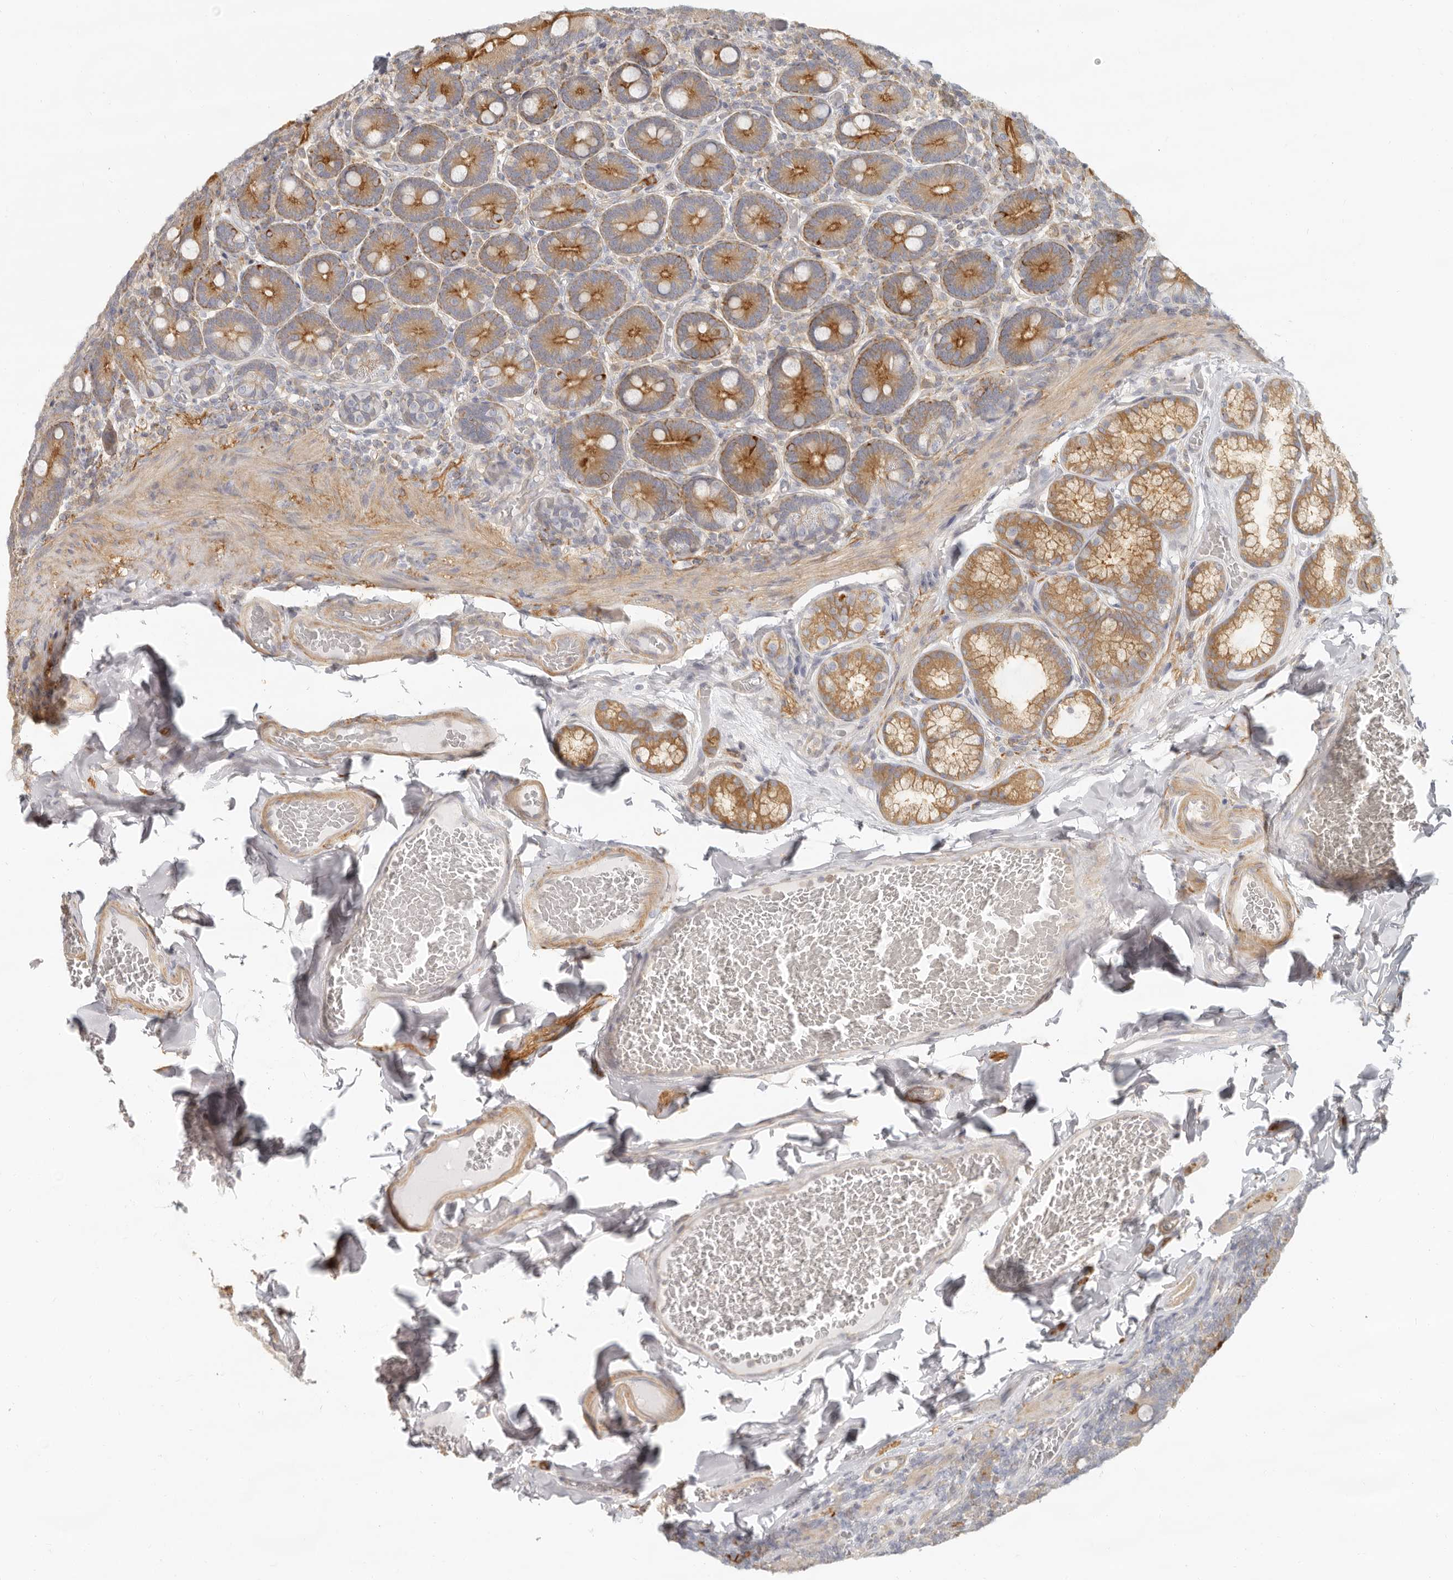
{"staining": {"intensity": "moderate", "quantity": ">75%", "location": "cytoplasmic/membranous"}, "tissue": "duodenum", "cell_type": "Glandular cells", "image_type": "normal", "snomed": [{"axis": "morphology", "description": "Normal tissue, NOS"}, {"axis": "topography", "description": "Duodenum"}], "caption": "Immunohistochemistry staining of unremarkable duodenum, which demonstrates medium levels of moderate cytoplasmic/membranous staining in approximately >75% of glandular cells indicating moderate cytoplasmic/membranous protein expression. The staining was performed using DAB (brown) for protein detection and nuclei were counterstained in hematoxylin (blue).", "gene": "NIBAN1", "patient": {"sex": "female", "age": 62}}